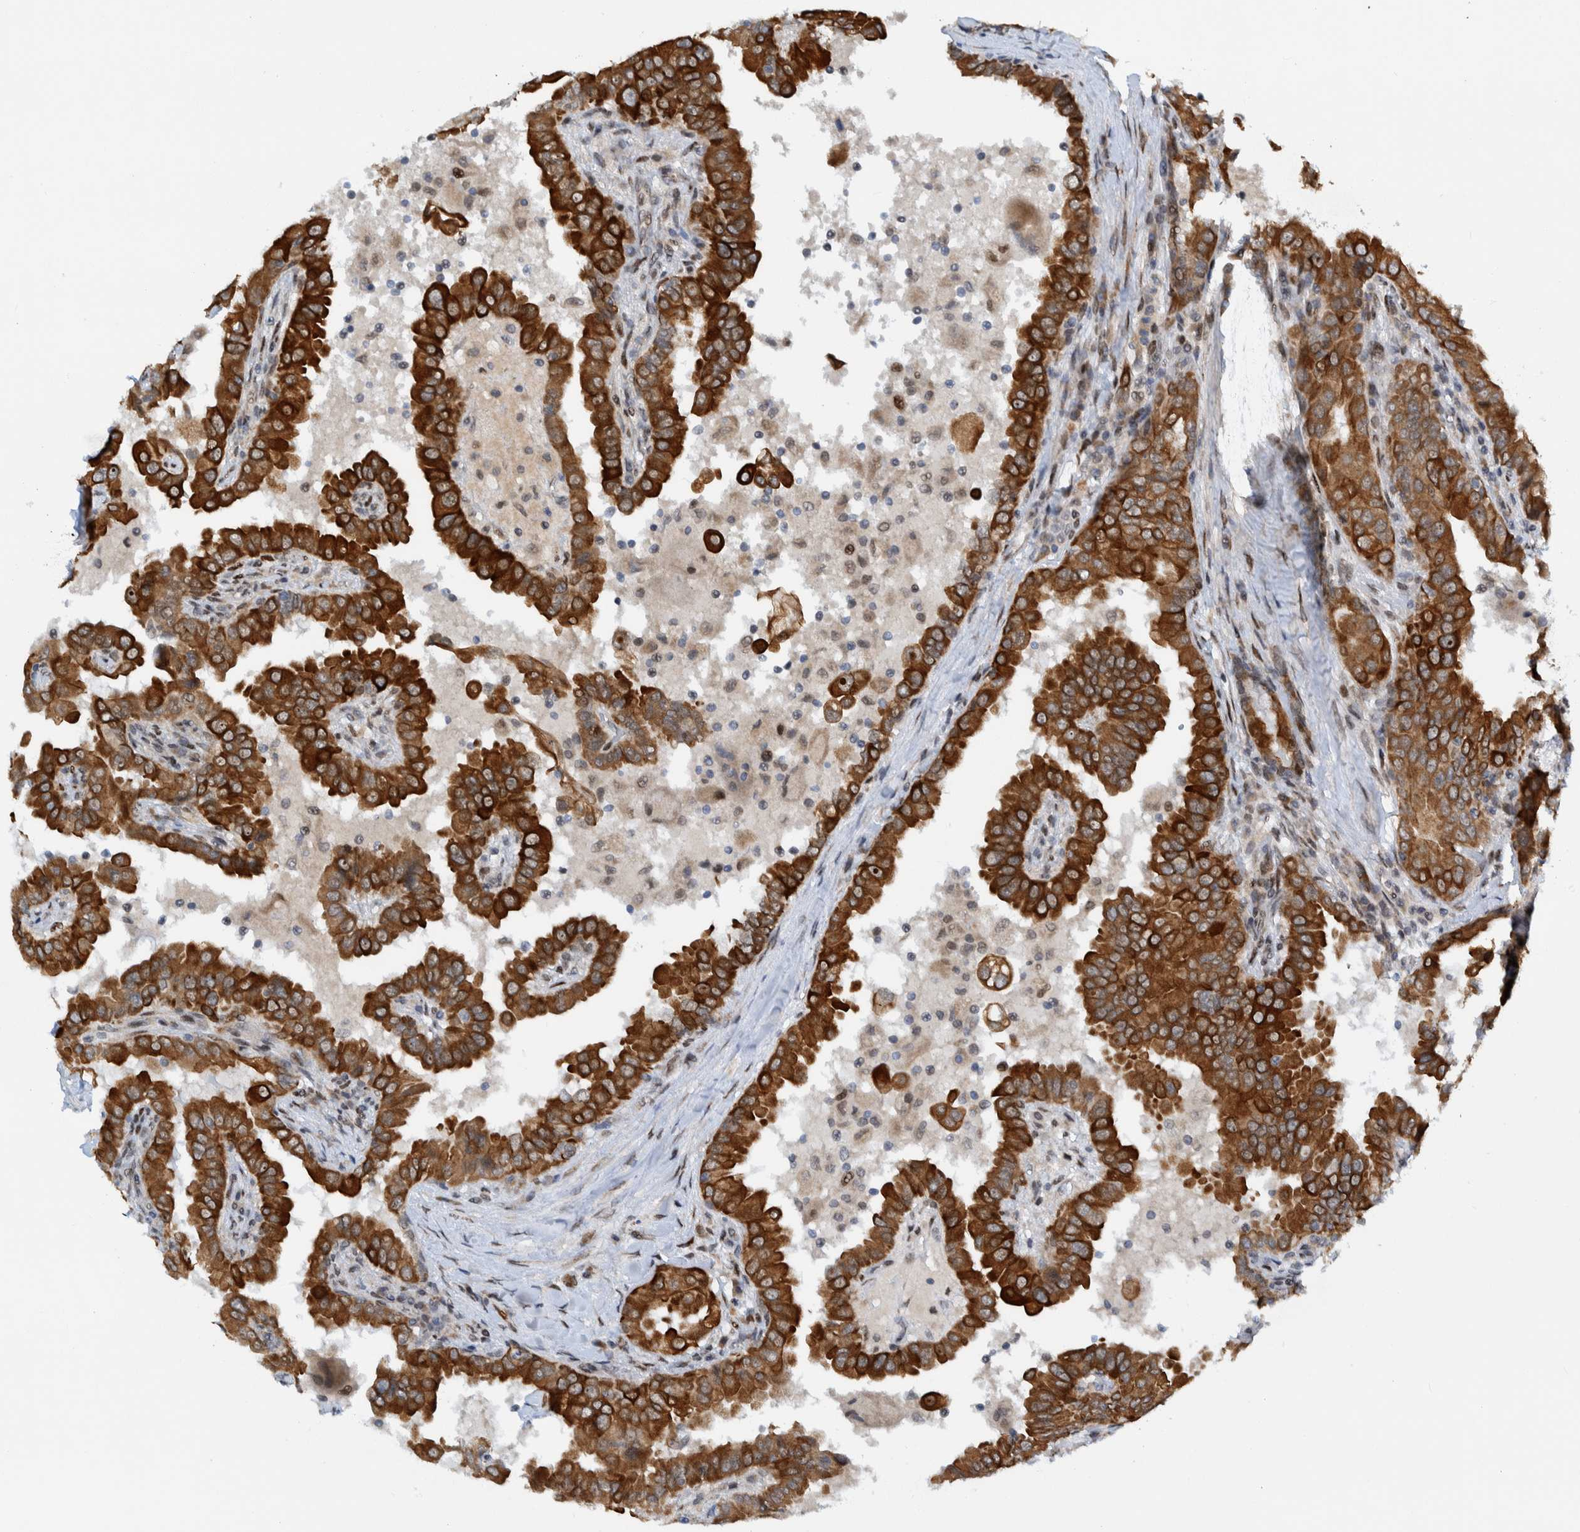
{"staining": {"intensity": "strong", "quantity": ">75%", "location": "cytoplasmic/membranous"}, "tissue": "thyroid cancer", "cell_type": "Tumor cells", "image_type": "cancer", "snomed": [{"axis": "morphology", "description": "Papillary adenocarcinoma, NOS"}, {"axis": "topography", "description": "Thyroid gland"}], "caption": "A brown stain highlights strong cytoplasmic/membranous positivity of a protein in human thyroid cancer tumor cells.", "gene": "CCDC57", "patient": {"sex": "male", "age": 33}}